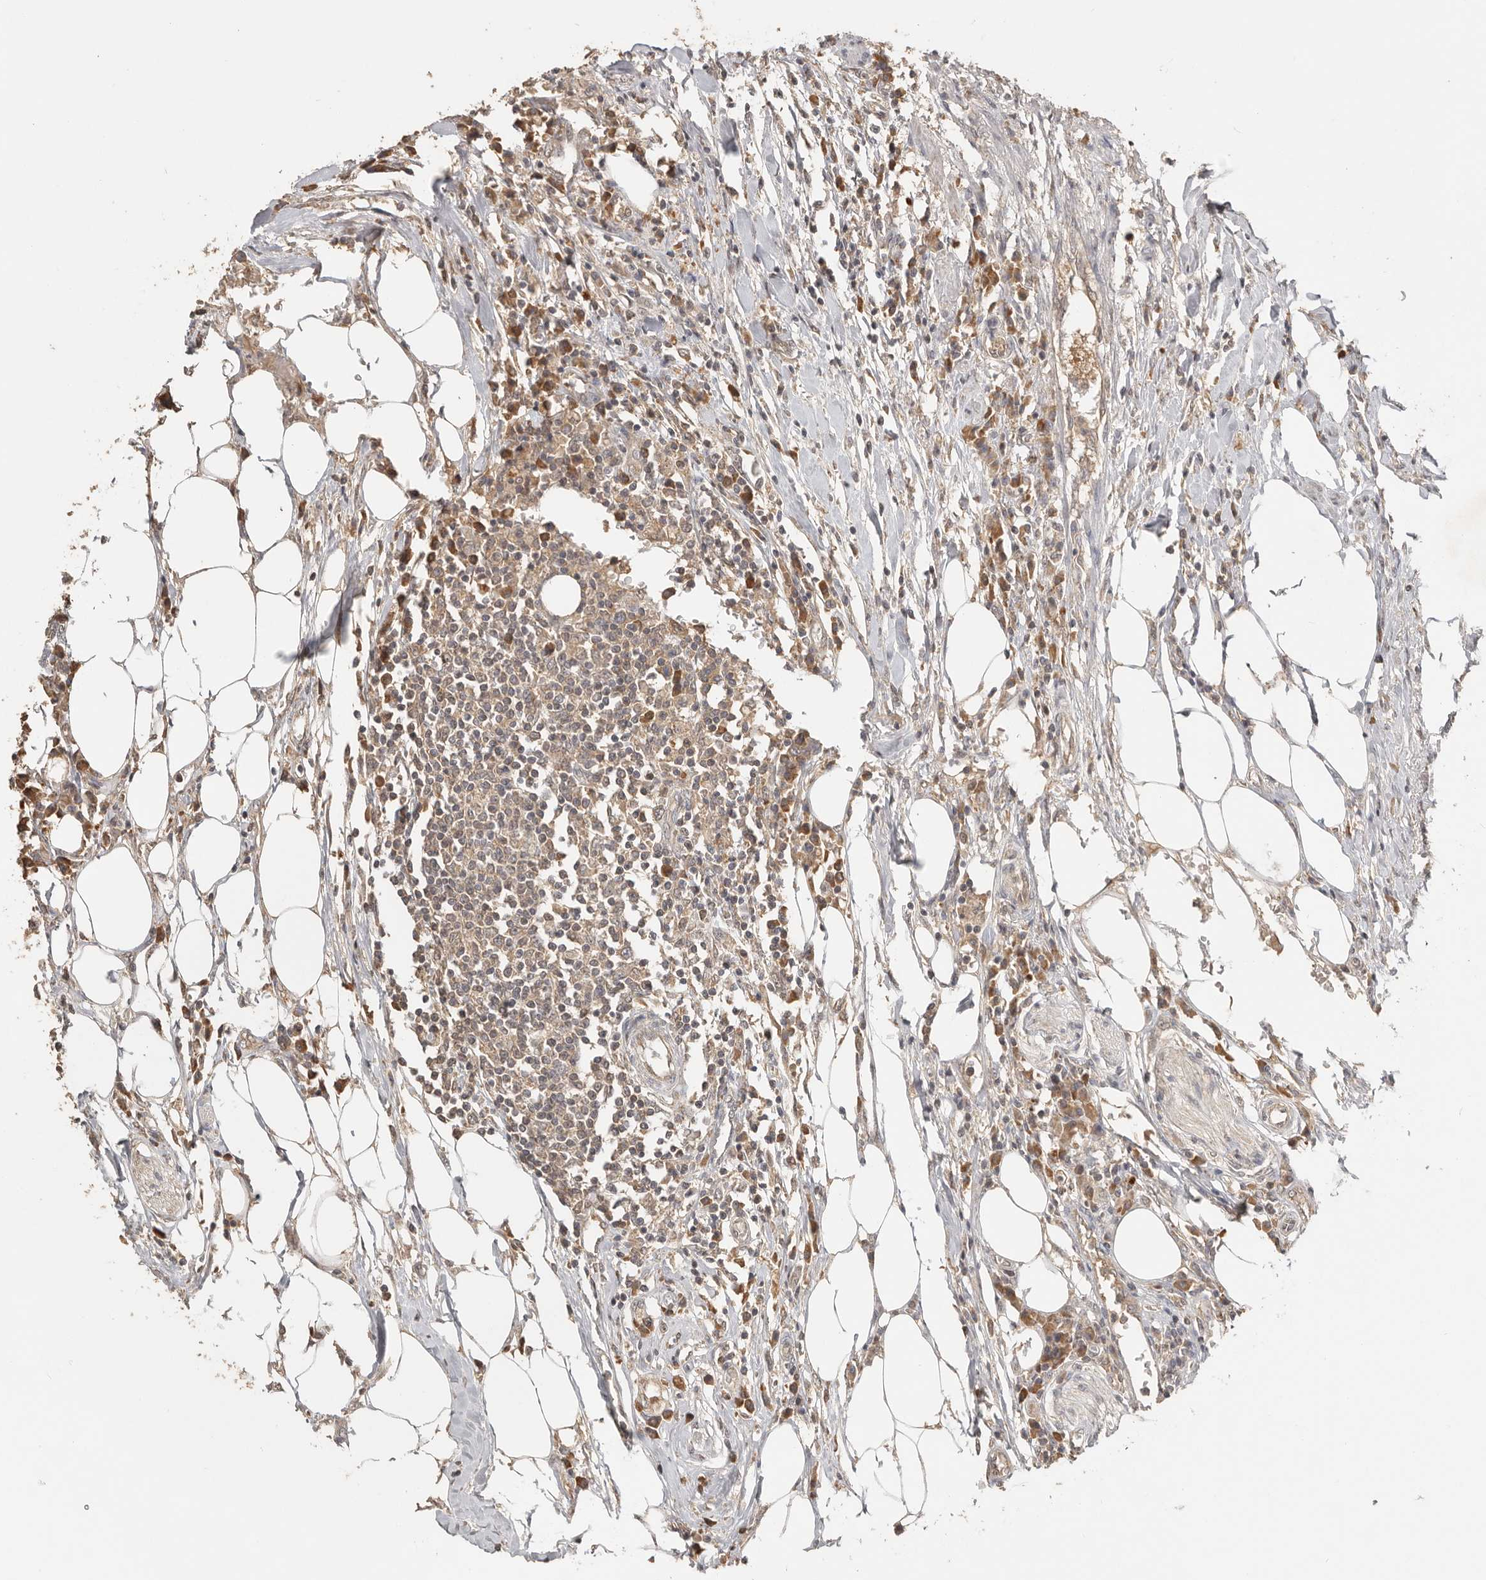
{"staining": {"intensity": "moderate", "quantity": "25%-75%", "location": "cytoplasmic/membranous"}, "tissue": "colorectal cancer", "cell_type": "Tumor cells", "image_type": "cancer", "snomed": [{"axis": "morphology", "description": "Adenocarcinoma, NOS"}, {"axis": "topography", "description": "Colon"}], "caption": "Immunohistochemical staining of human adenocarcinoma (colorectal) exhibits moderate cytoplasmic/membranous protein staining in about 25%-75% of tumor cells.", "gene": "SEC14L1", "patient": {"sex": "male", "age": 71}}